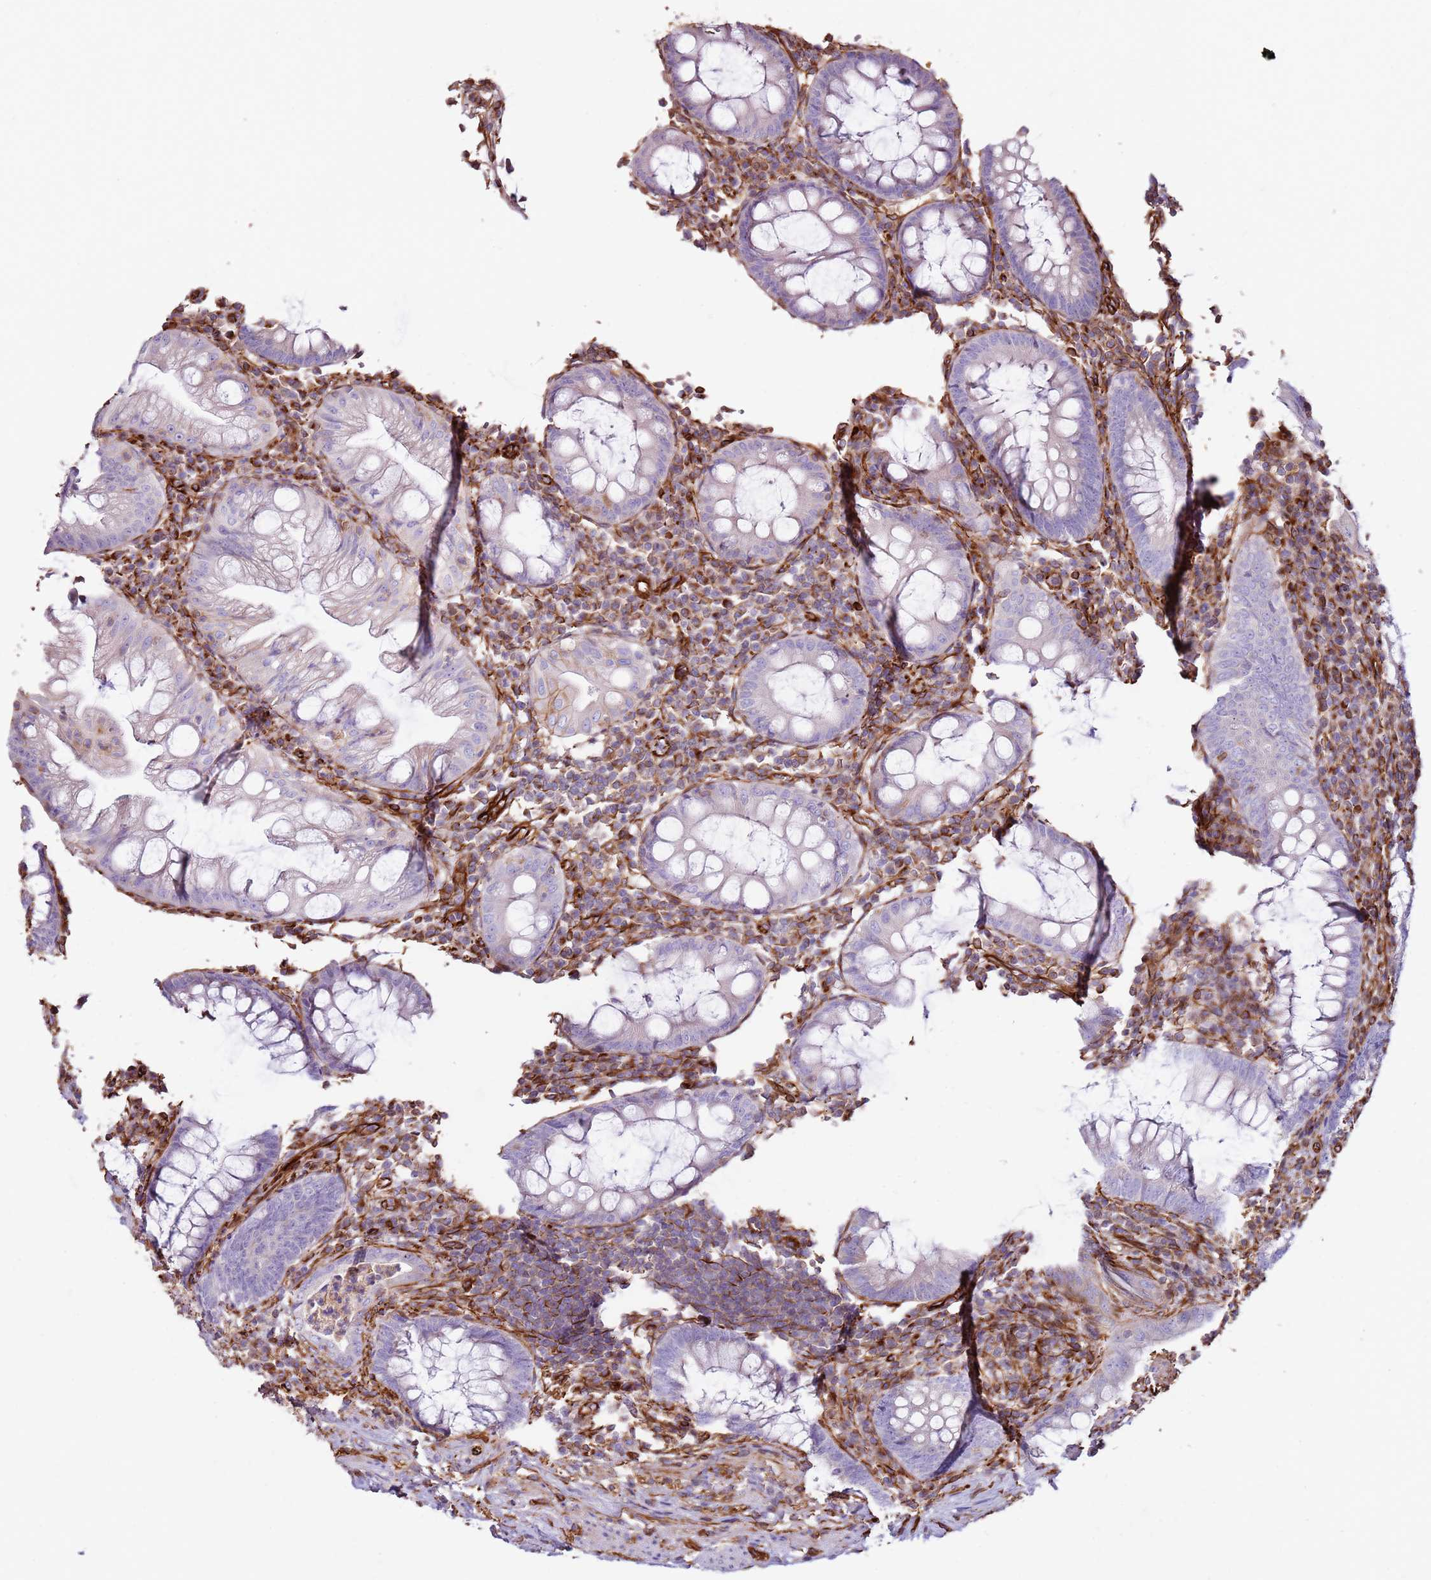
{"staining": {"intensity": "weak", "quantity": "<25%", "location": "cytoplasmic/membranous"}, "tissue": "appendix", "cell_type": "Glandular cells", "image_type": "normal", "snomed": [{"axis": "morphology", "description": "Normal tissue, NOS"}, {"axis": "topography", "description": "Appendix"}], "caption": "A high-resolution photomicrograph shows immunohistochemistry (IHC) staining of unremarkable appendix, which shows no significant staining in glandular cells. (DAB (3,3'-diaminobenzidine) immunohistochemistry (IHC) visualized using brightfield microscopy, high magnification).", "gene": "MRGPRE", "patient": {"sex": "male", "age": 83}}